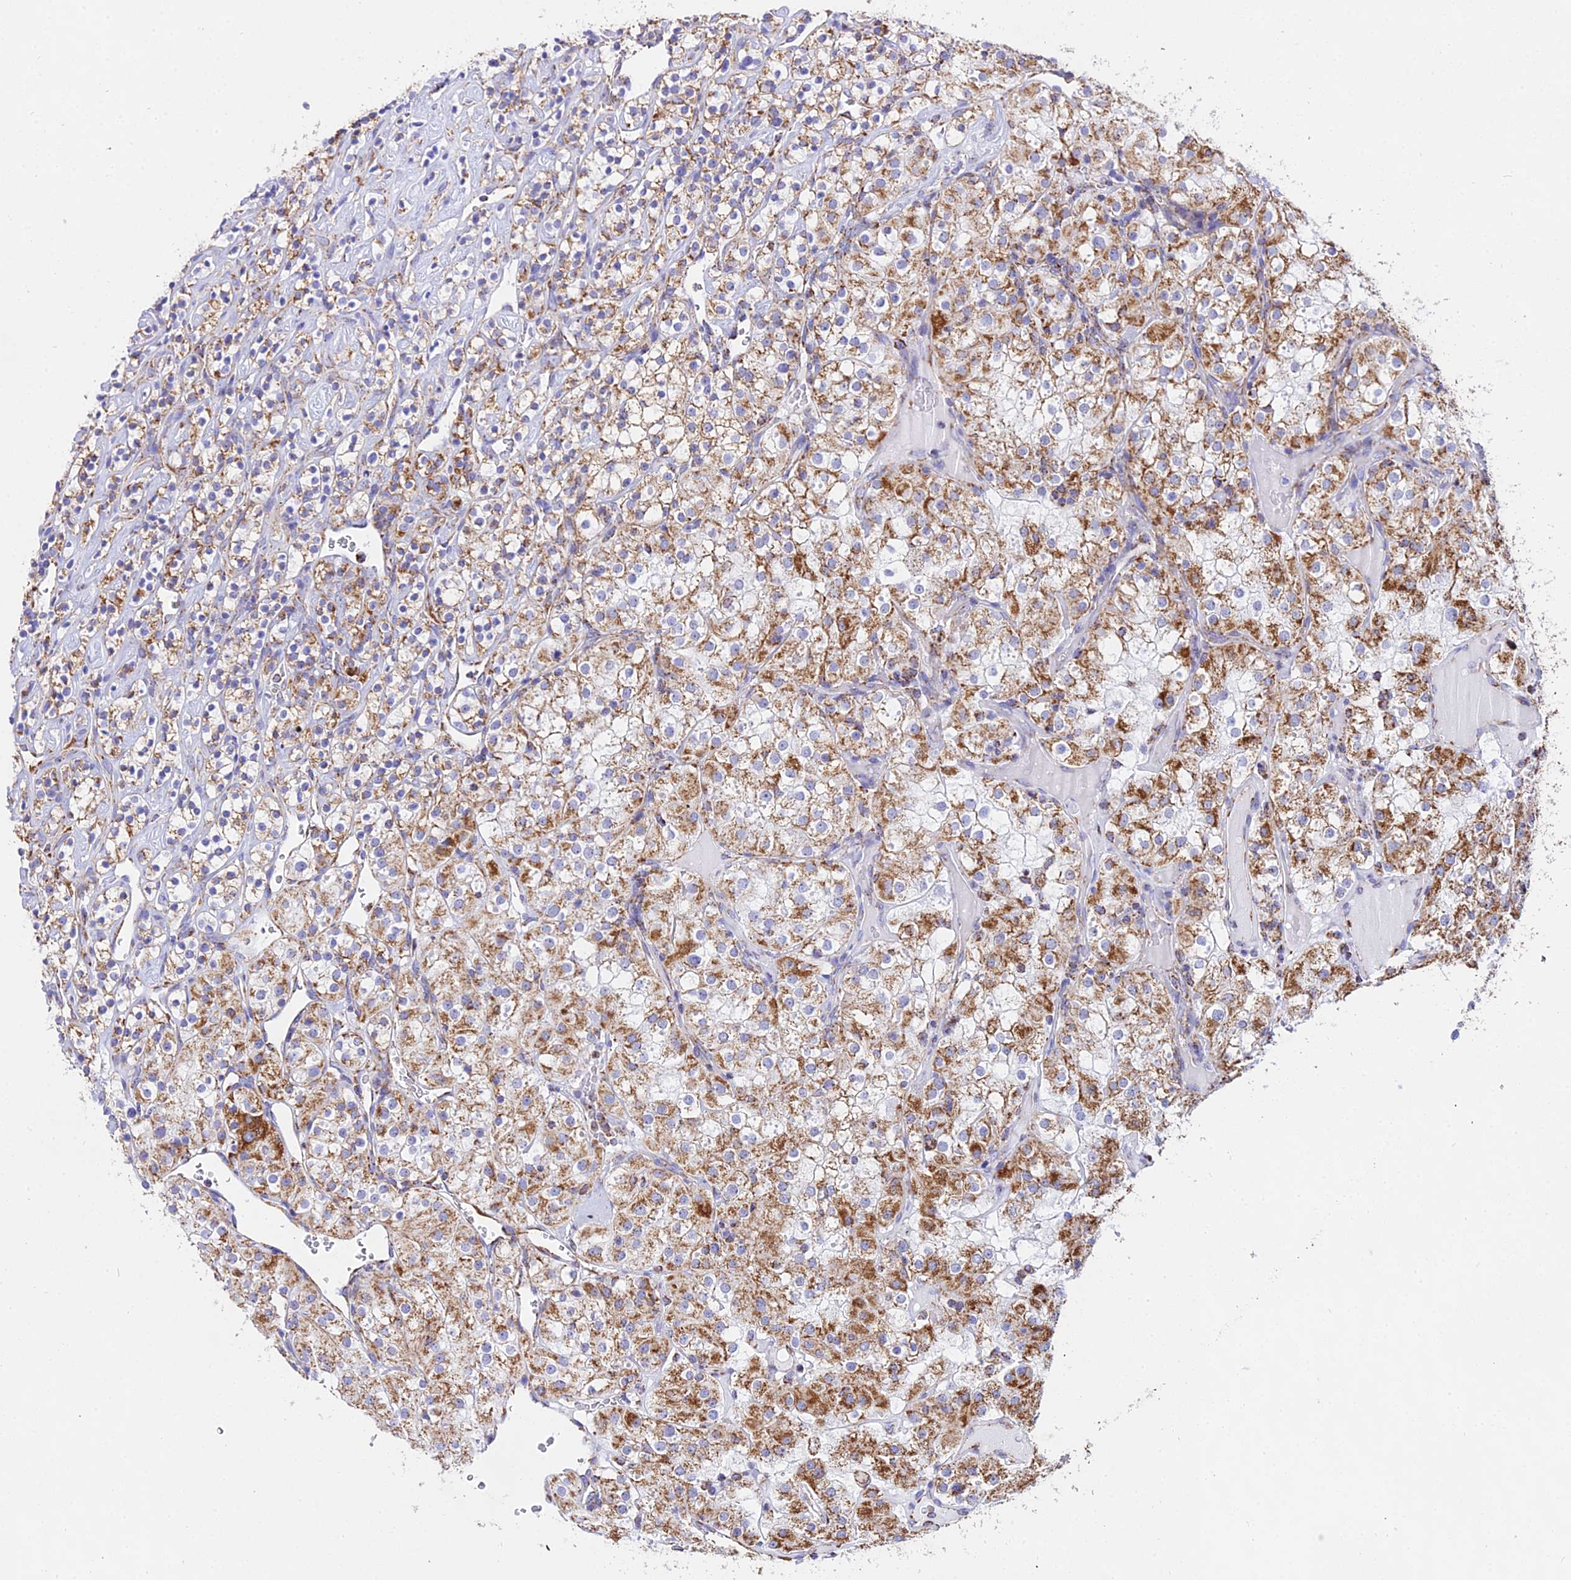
{"staining": {"intensity": "moderate", "quantity": ">75%", "location": "cytoplasmic/membranous"}, "tissue": "renal cancer", "cell_type": "Tumor cells", "image_type": "cancer", "snomed": [{"axis": "morphology", "description": "Adenocarcinoma, NOS"}, {"axis": "topography", "description": "Kidney"}], "caption": "A photomicrograph of human renal adenocarcinoma stained for a protein reveals moderate cytoplasmic/membranous brown staining in tumor cells.", "gene": "ATP5PD", "patient": {"sex": "male", "age": 77}}